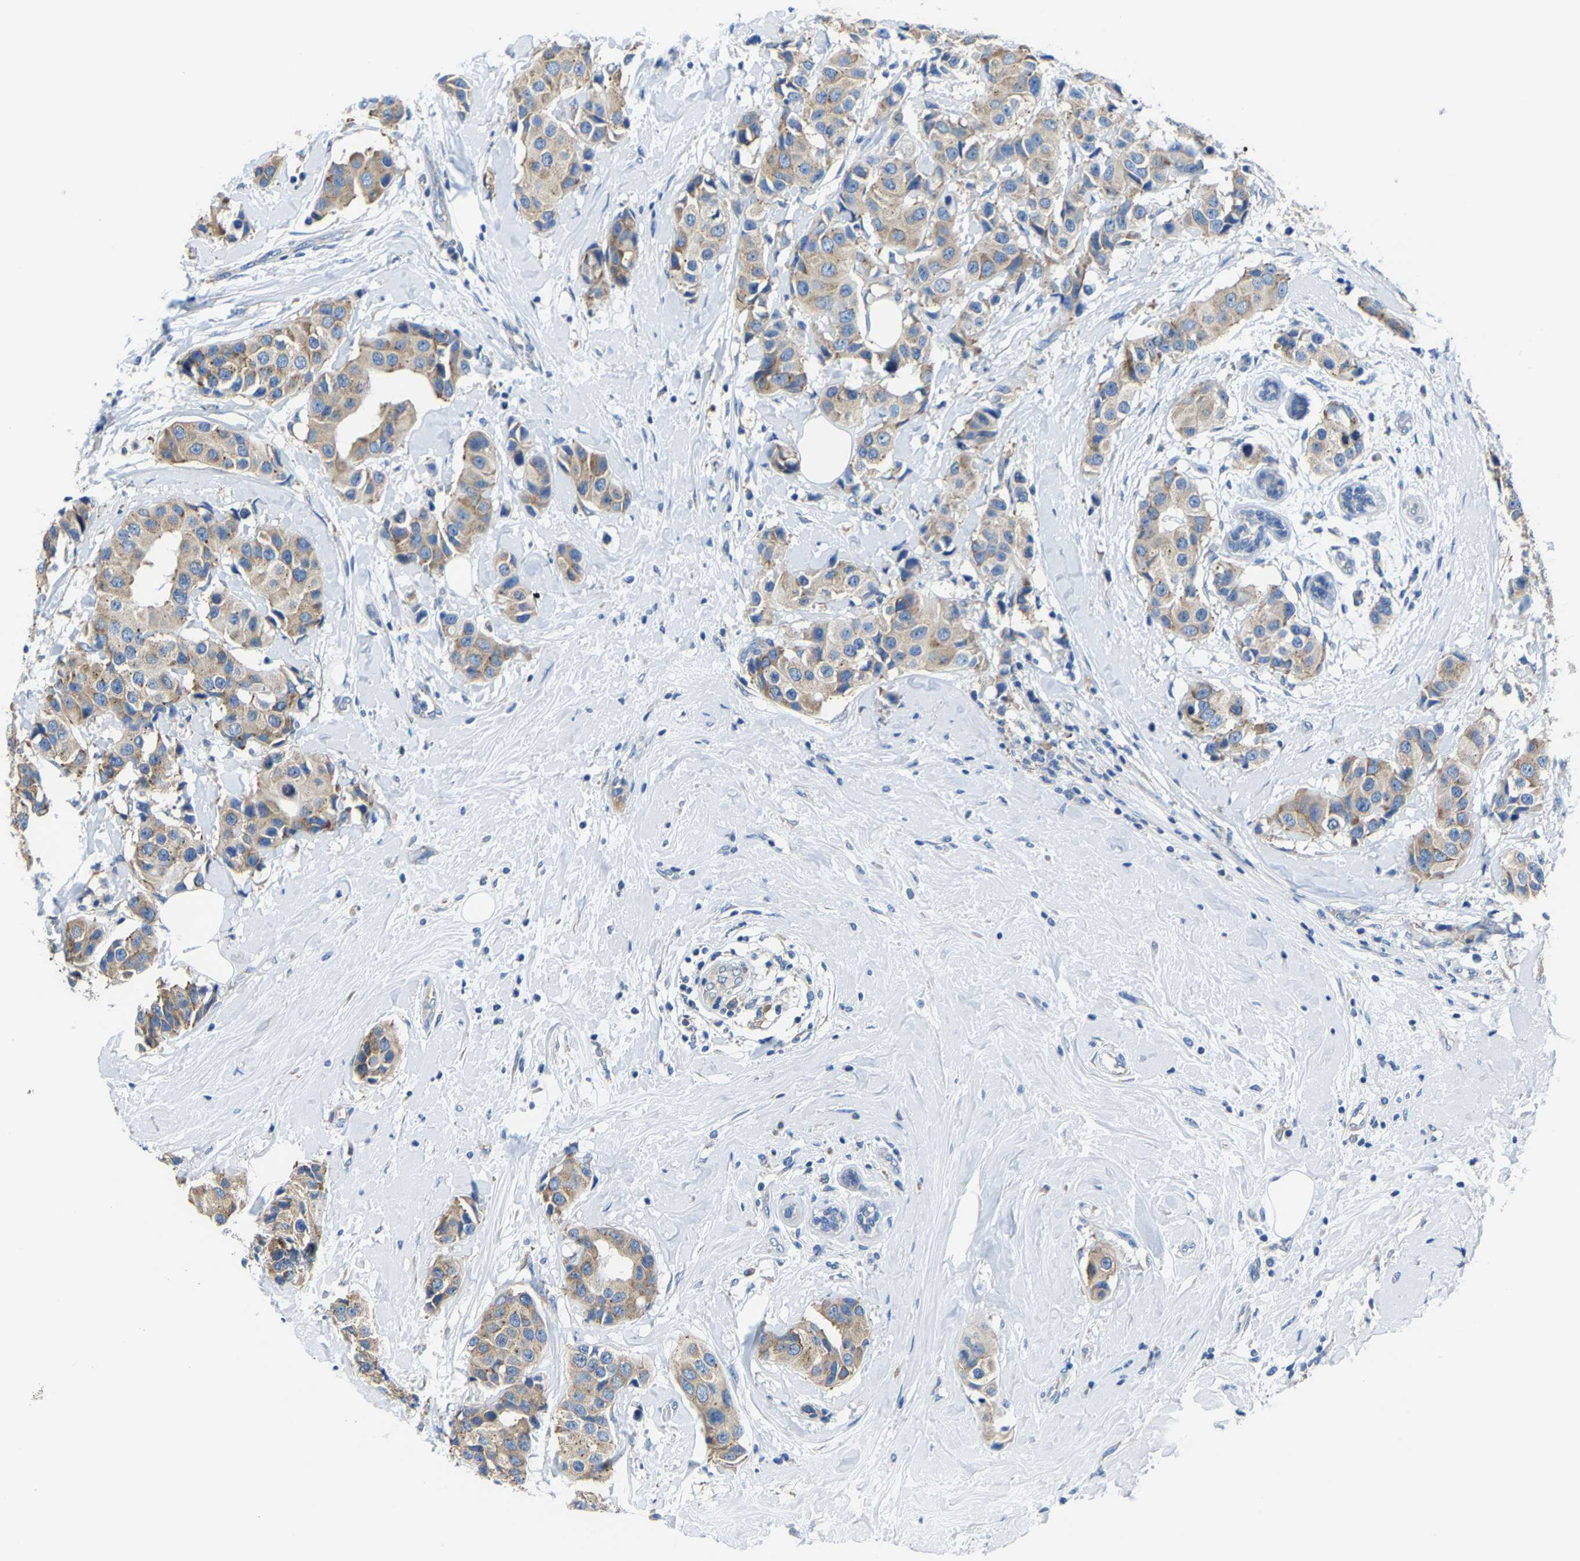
{"staining": {"intensity": "weak", "quantity": ">75%", "location": "cytoplasmic/membranous"}, "tissue": "breast cancer", "cell_type": "Tumor cells", "image_type": "cancer", "snomed": [{"axis": "morphology", "description": "Normal tissue, NOS"}, {"axis": "morphology", "description": "Duct carcinoma"}, {"axis": "topography", "description": "Breast"}], "caption": "DAB (3,3'-diaminobenzidine) immunohistochemical staining of breast cancer (infiltrating ductal carcinoma) exhibits weak cytoplasmic/membranous protein positivity in approximately >75% of tumor cells. The staining is performed using DAB (3,3'-diaminobenzidine) brown chromogen to label protein expression. The nuclei are counter-stained blue using hematoxylin.", "gene": "G3BP2", "patient": {"sex": "female", "age": 39}}